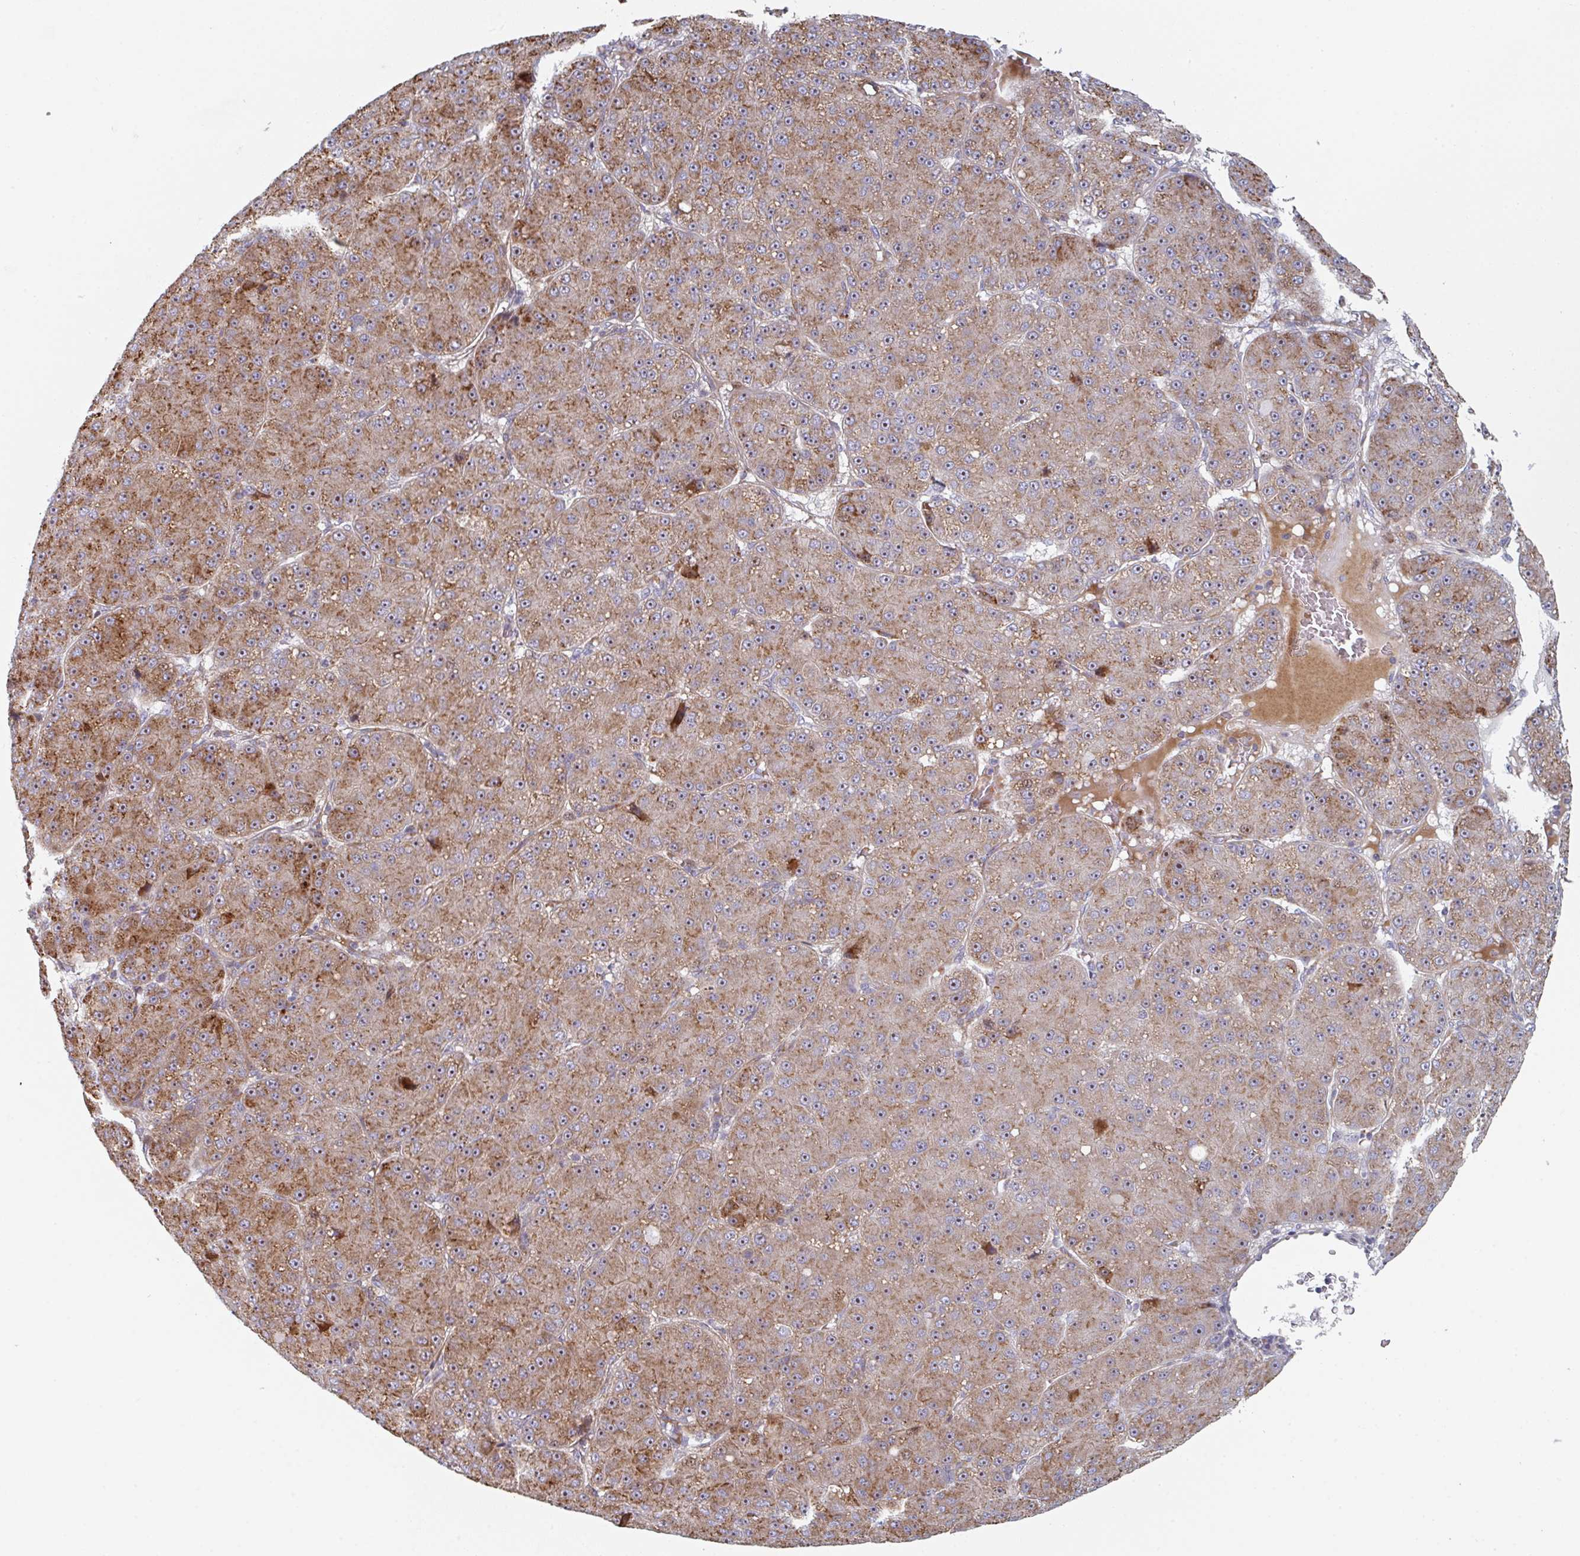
{"staining": {"intensity": "moderate", "quantity": ">75%", "location": "cytoplasmic/membranous,nuclear"}, "tissue": "liver cancer", "cell_type": "Tumor cells", "image_type": "cancer", "snomed": [{"axis": "morphology", "description": "Carcinoma, Hepatocellular, NOS"}, {"axis": "topography", "description": "Liver"}], "caption": "There is medium levels of moderate cytoplasmic/membranous and nuclear positivity in tumor cells of hepatocellular carcinoma (liver), as demonstrated by immunohistochemical staining (brown color).", "gene": "ZNF644", "patient": {"sex": "male", "age": 67}}